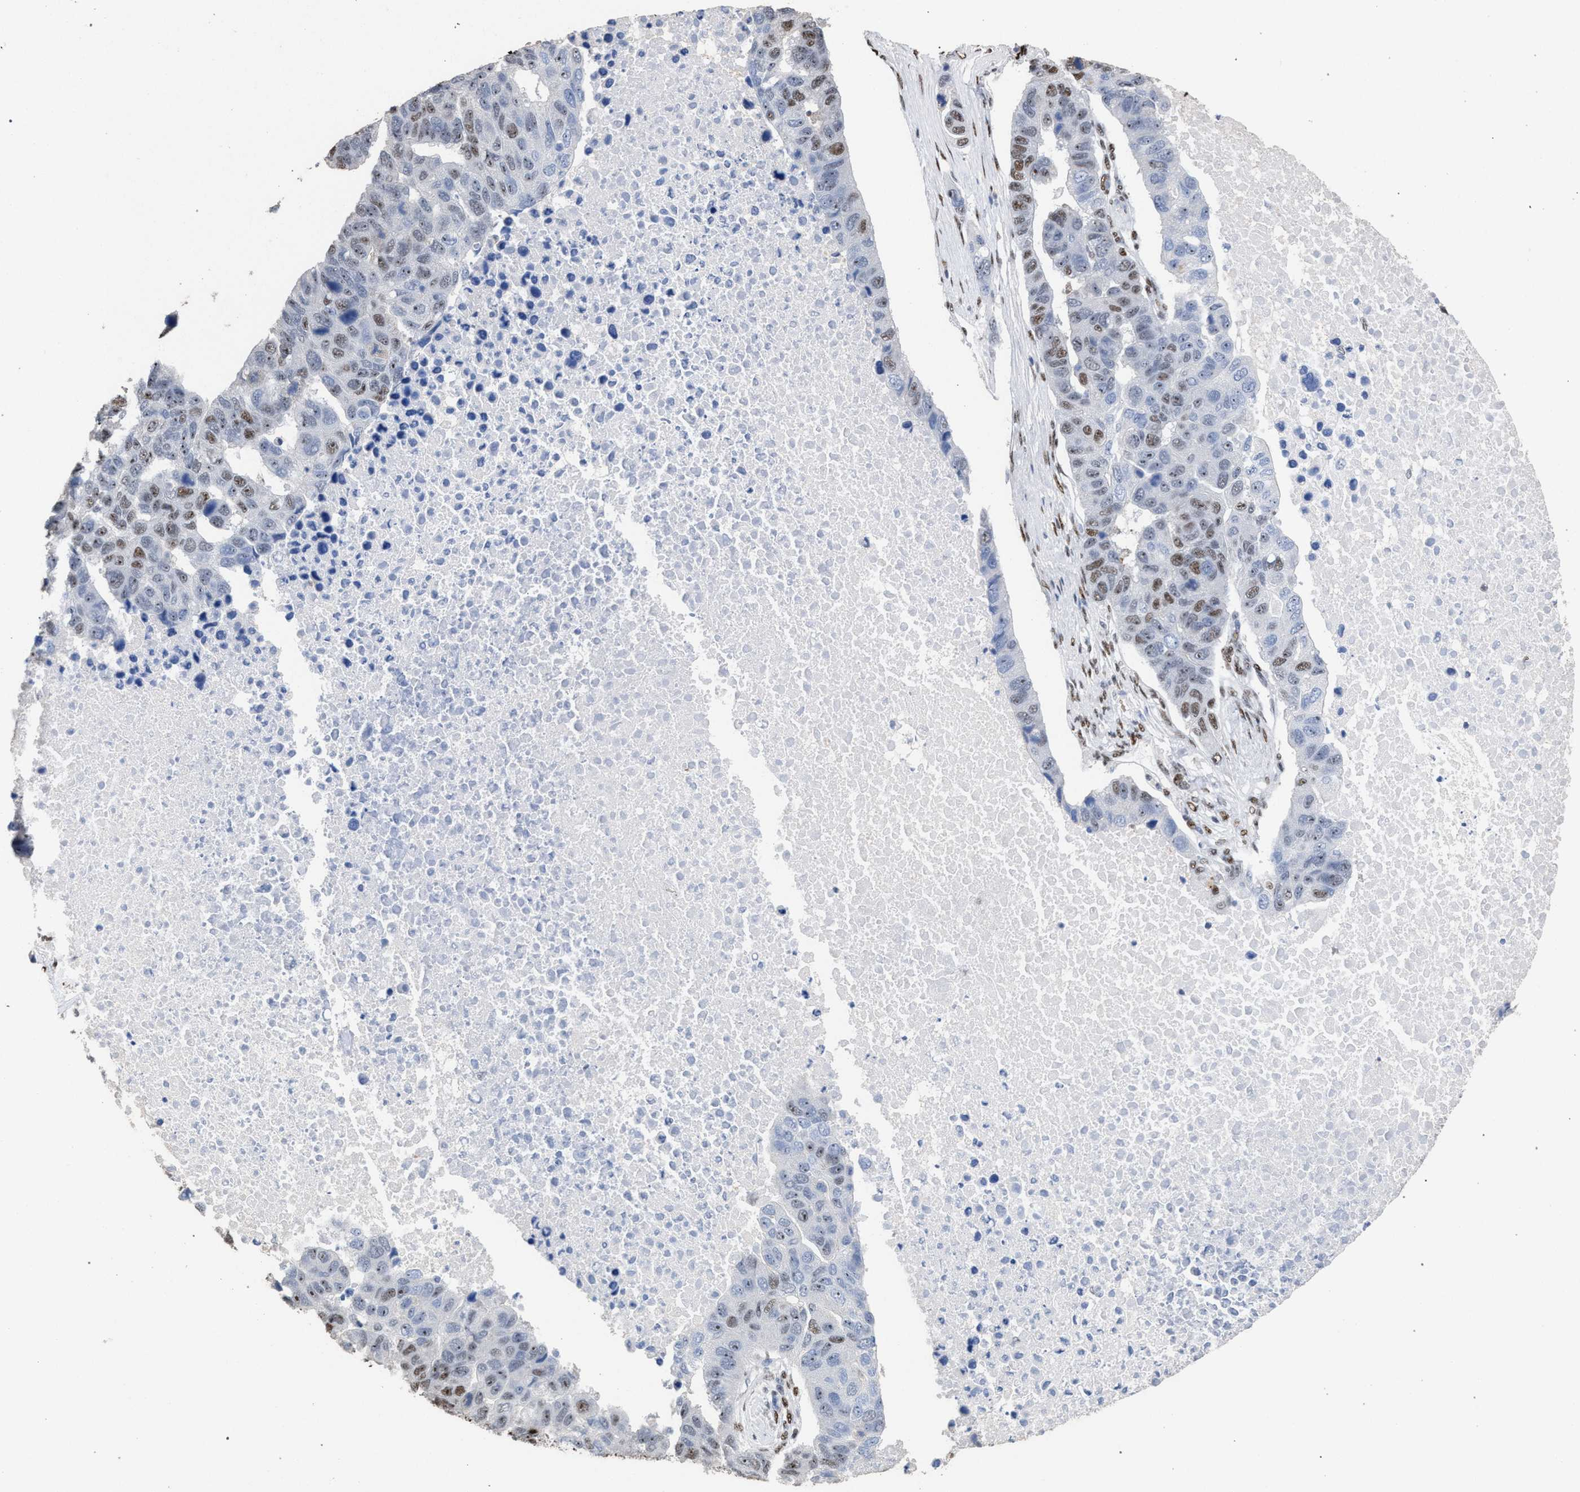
{"staining": {"intensity": "weak", "quantity": "25%-75%", "location": "nuclear"}, "tissue": "pancreatic cancer", "cell_type": "Tumor cells", "image_type": "cancer", "snomed": [{"axis": "morphology", "description": "Adenocarcinoma, NOS"}, {"axis": "topography", "description": "Pancreas"}], "caption": "A brown stain labels weak nuclear staining of a protein in pancreatic cancer tumor cells. (IHC, brightfield microscopy, high magnification).", "gene": "TP53BP1", "patient": {"sex": "female", "age": 61}}